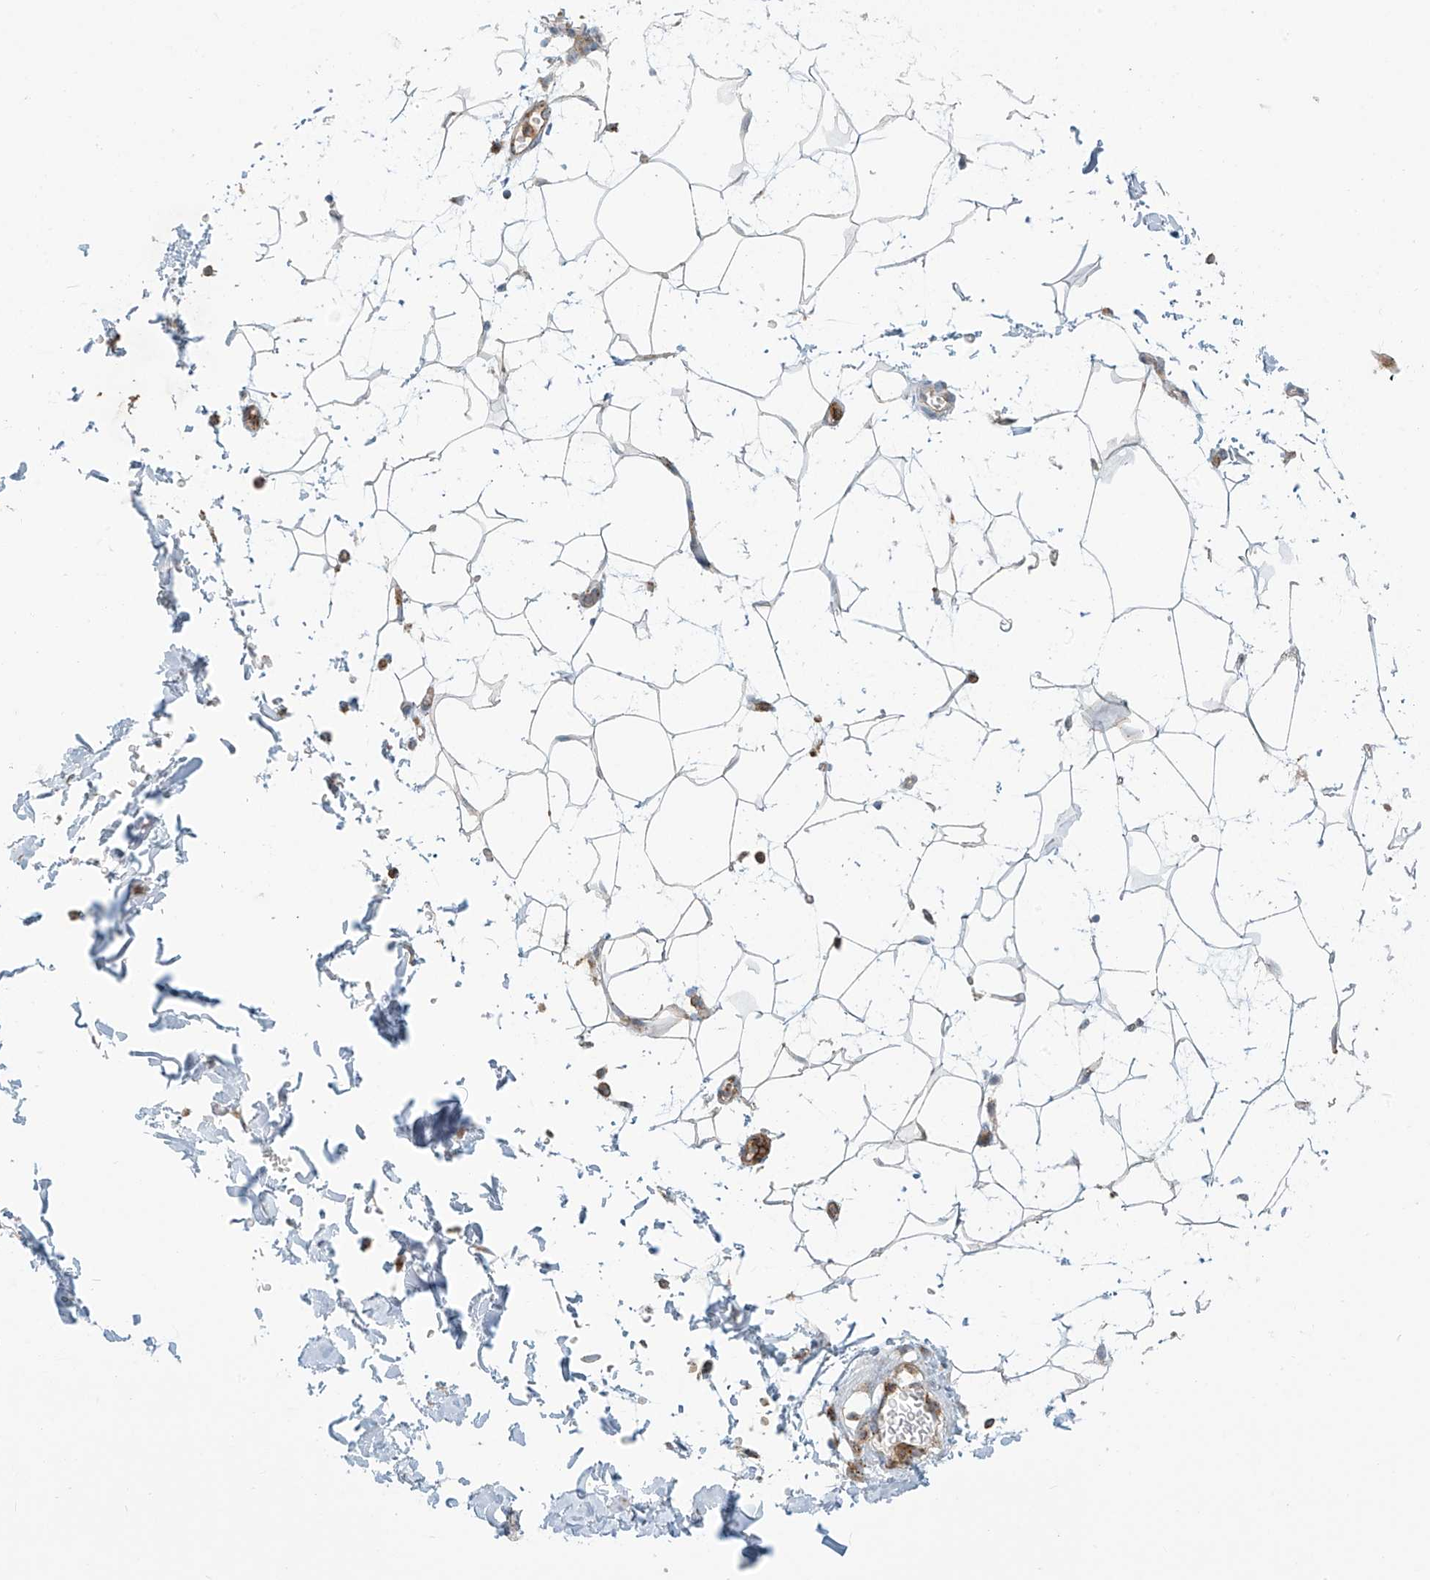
{"staining": {"intensity": "negative", "quantity": "none", "location": "none"}, "tissue": "adipose tissue", "cell_type": "Adipocytes", "image_type": "normal", "snomed": [{"axis": "morphology", "description": "Normal tissue, NOS"}, {"axis": "topography", "description": "Soft tissue"}], "caption": "Immunohistochemistry (IHC) of normal human adipose tissue exhibits no expression in adipocytes. (DAB (3,3'-diaminobenzidine) immunohistochemistry, high magnification).", "gene": "LZTS3", "patient": {"sex": "male", "age": 72}}